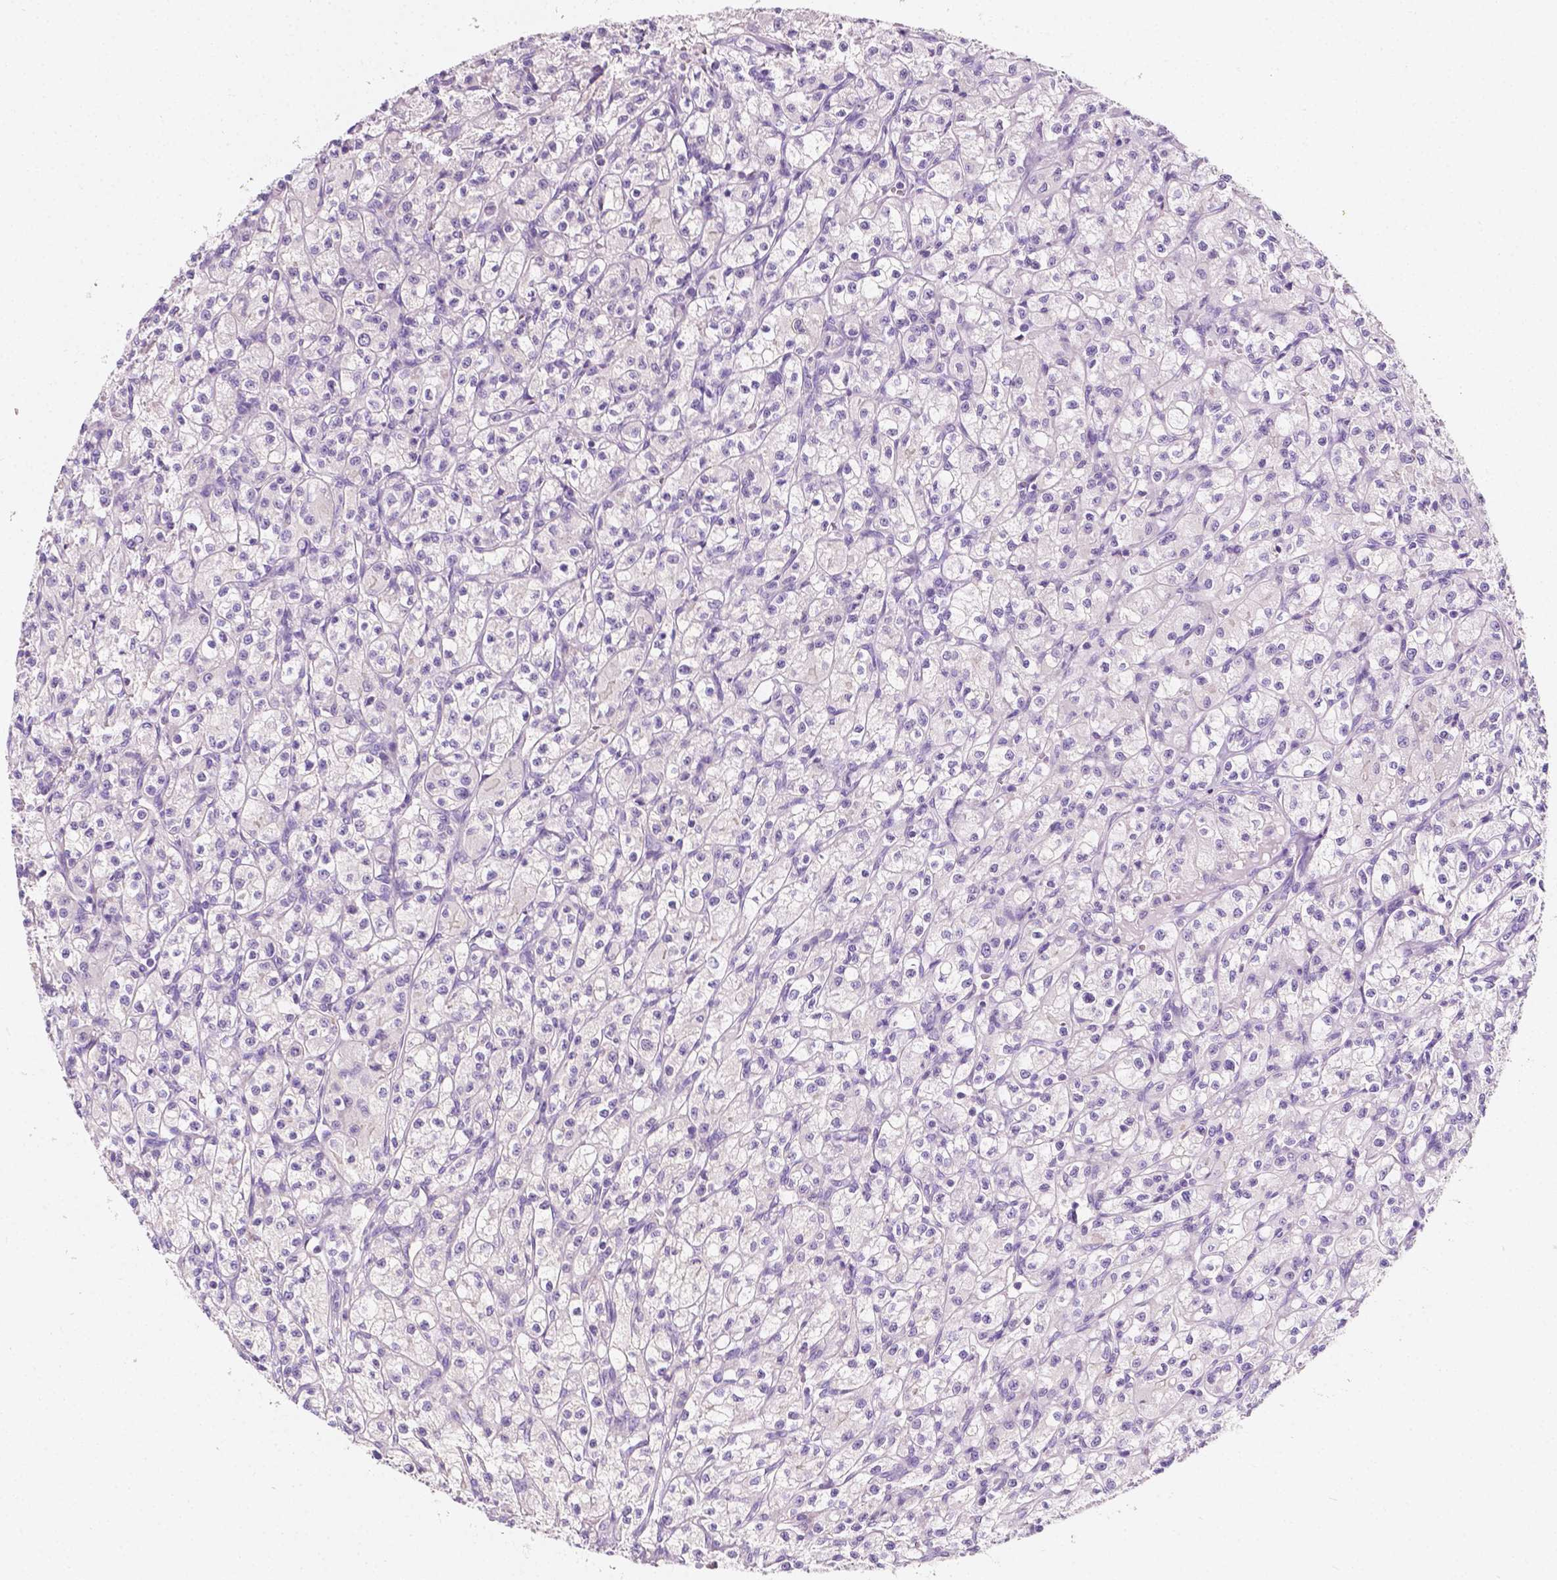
{"staining": {"intensity": "negative", "quantity": "none", "location": "none"}, "tissue": "renal cancer", "cell_type": "Tumor cells", "image_type": "cancer", "snomed": [{"axis": "morphology", "description": "Adenocarcinoma, NOS"}, {"axis": "topography", "description": "Kidney"}], "caption": "Human renal cancer (adenocarcinoma) stained for a protein using immunohistochemistry exhibits no expression in tumor cells.", "gene": "SIRT2", "patient": {"sex": "female", "age": 70}}